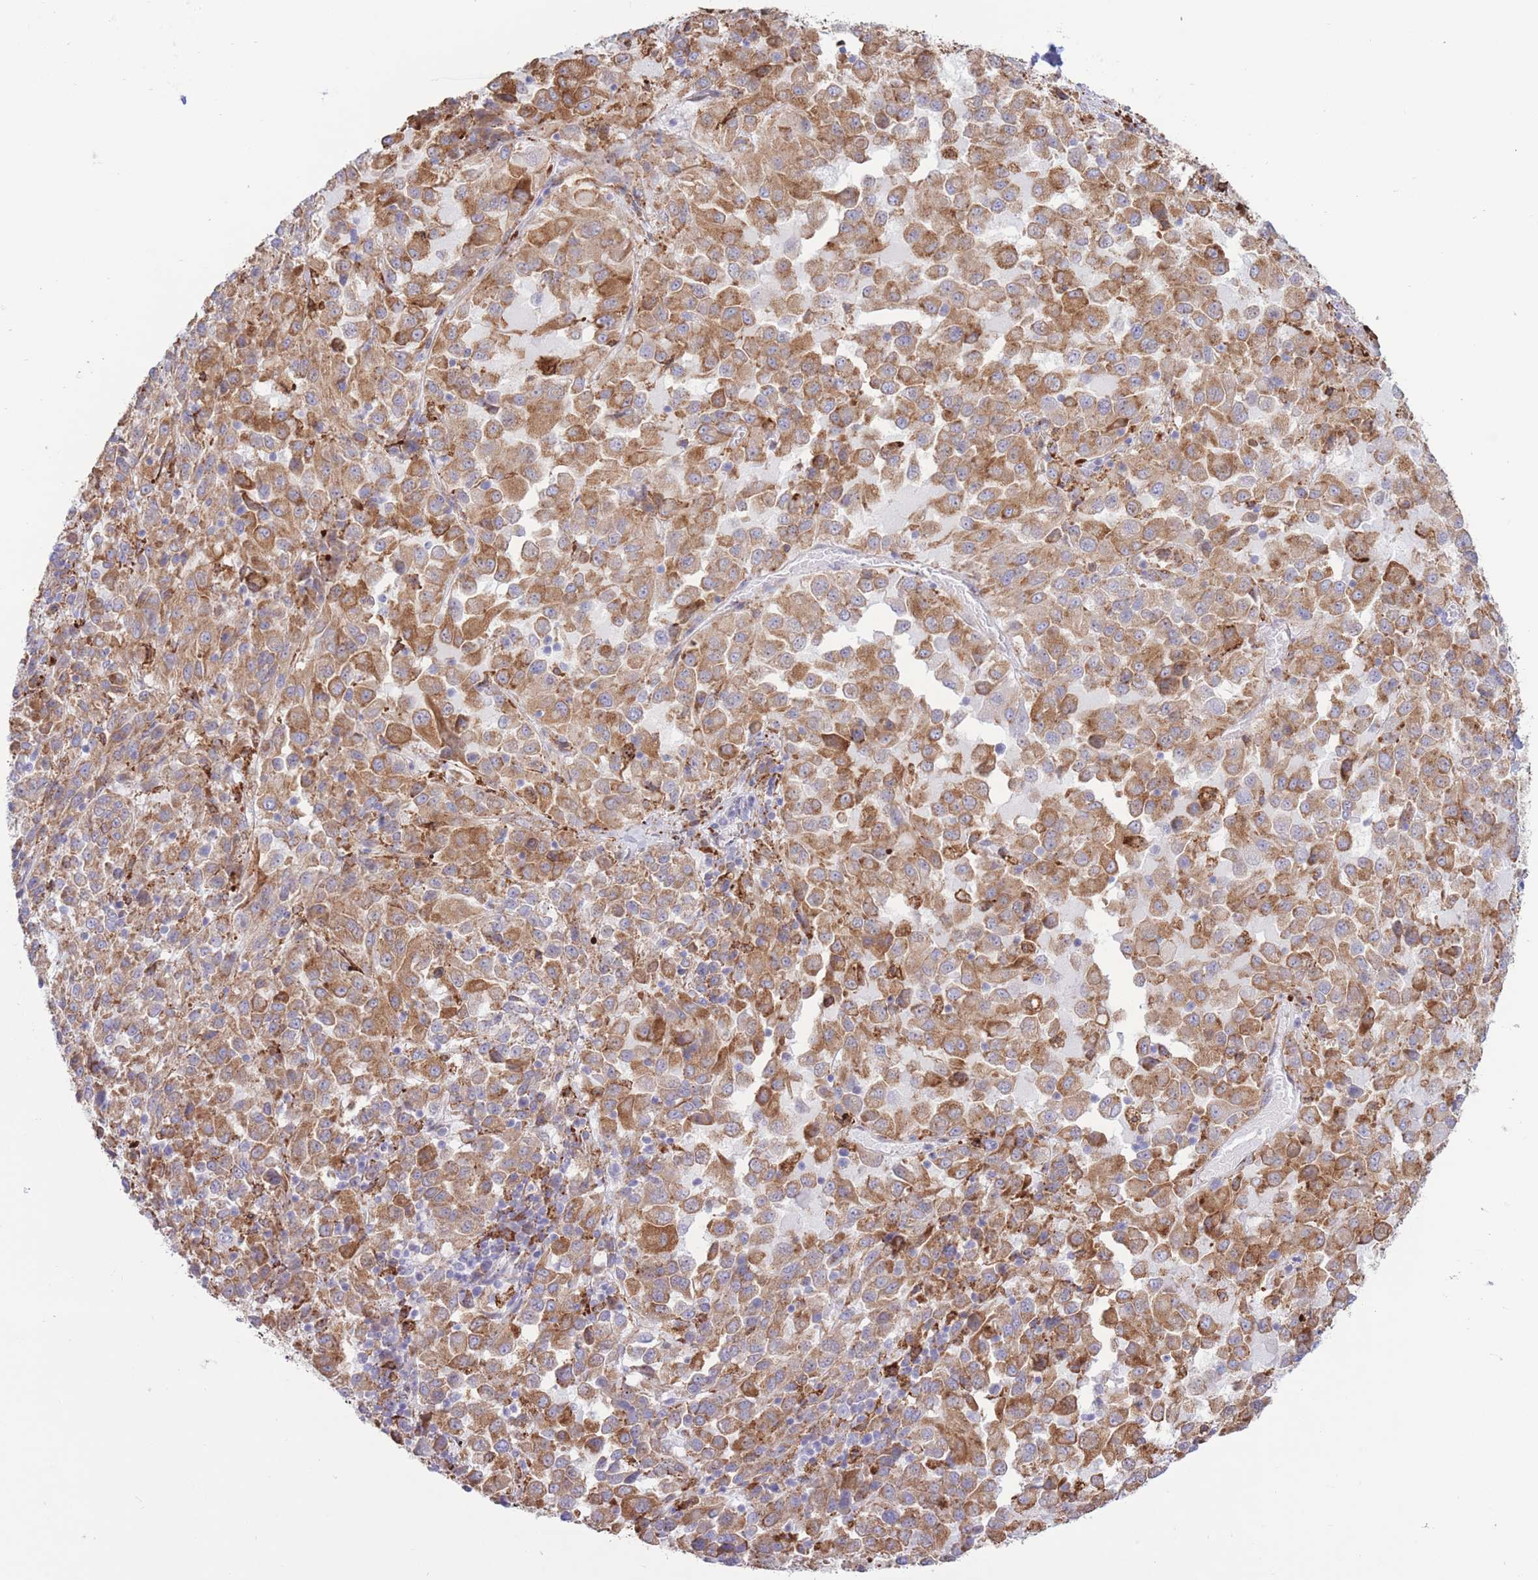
{"staining": {"intensity": "moderate", "quantity": ">75%", "location": "cytoplasmic/membranous"}, "tissue": "melanoma", "cell_type": "Tumor cells", "image_type": "cancer", "snomed": [{"axis": "morphology", "description": "Malignant melanoma, Metastatic site"}, {"axis": "topography", "description": "Lung"}], "caption": "The image demonstrates a brown stain indicating the presence of a protein in the cytoplasmic/membranous of tumor cells in melanoma.", "gene": "MYDGF", "patient": {"sex": "male", "age": 64}}